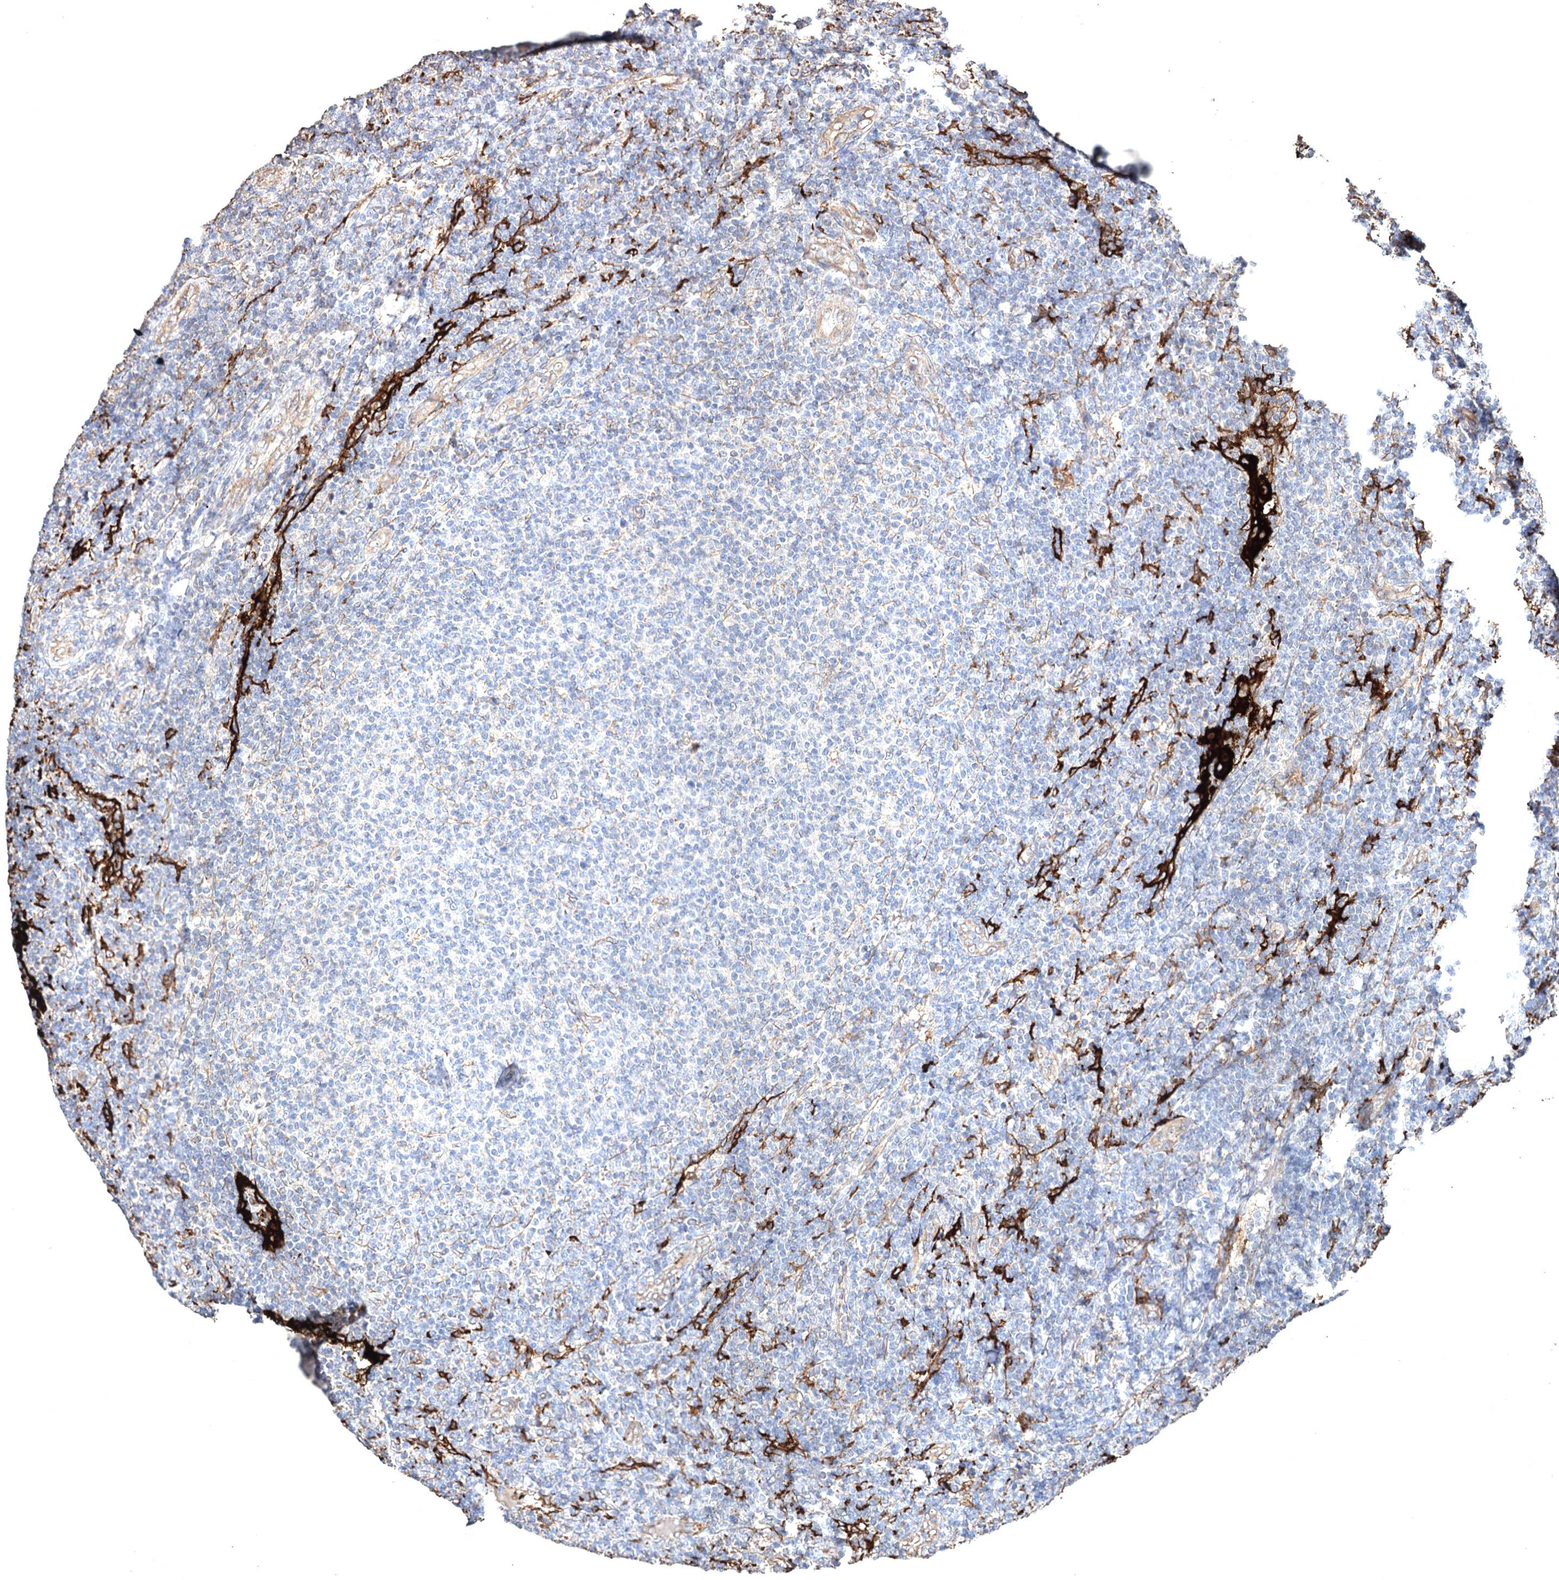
{"staining": {"intensity": "negative", "quantity": "none", "location": "none"}, "tissue": "lymphoma", "cell_type": "Tumor cells", "image_type": "cancer", "snomed": [{"axis": "morphology", "description": "Malignant lymphoma, non-Hodgkin's type, Low grade"}, {"axis": "topography", "description": "Lymph node"}], "caption": "The histopathology image shows no significant expression in tumor cells of low-grade malignant lymphoma, non-Hodgkin's type.", "gene": "CLEC4M", "patient": {"sex": "male", "age": 66}}